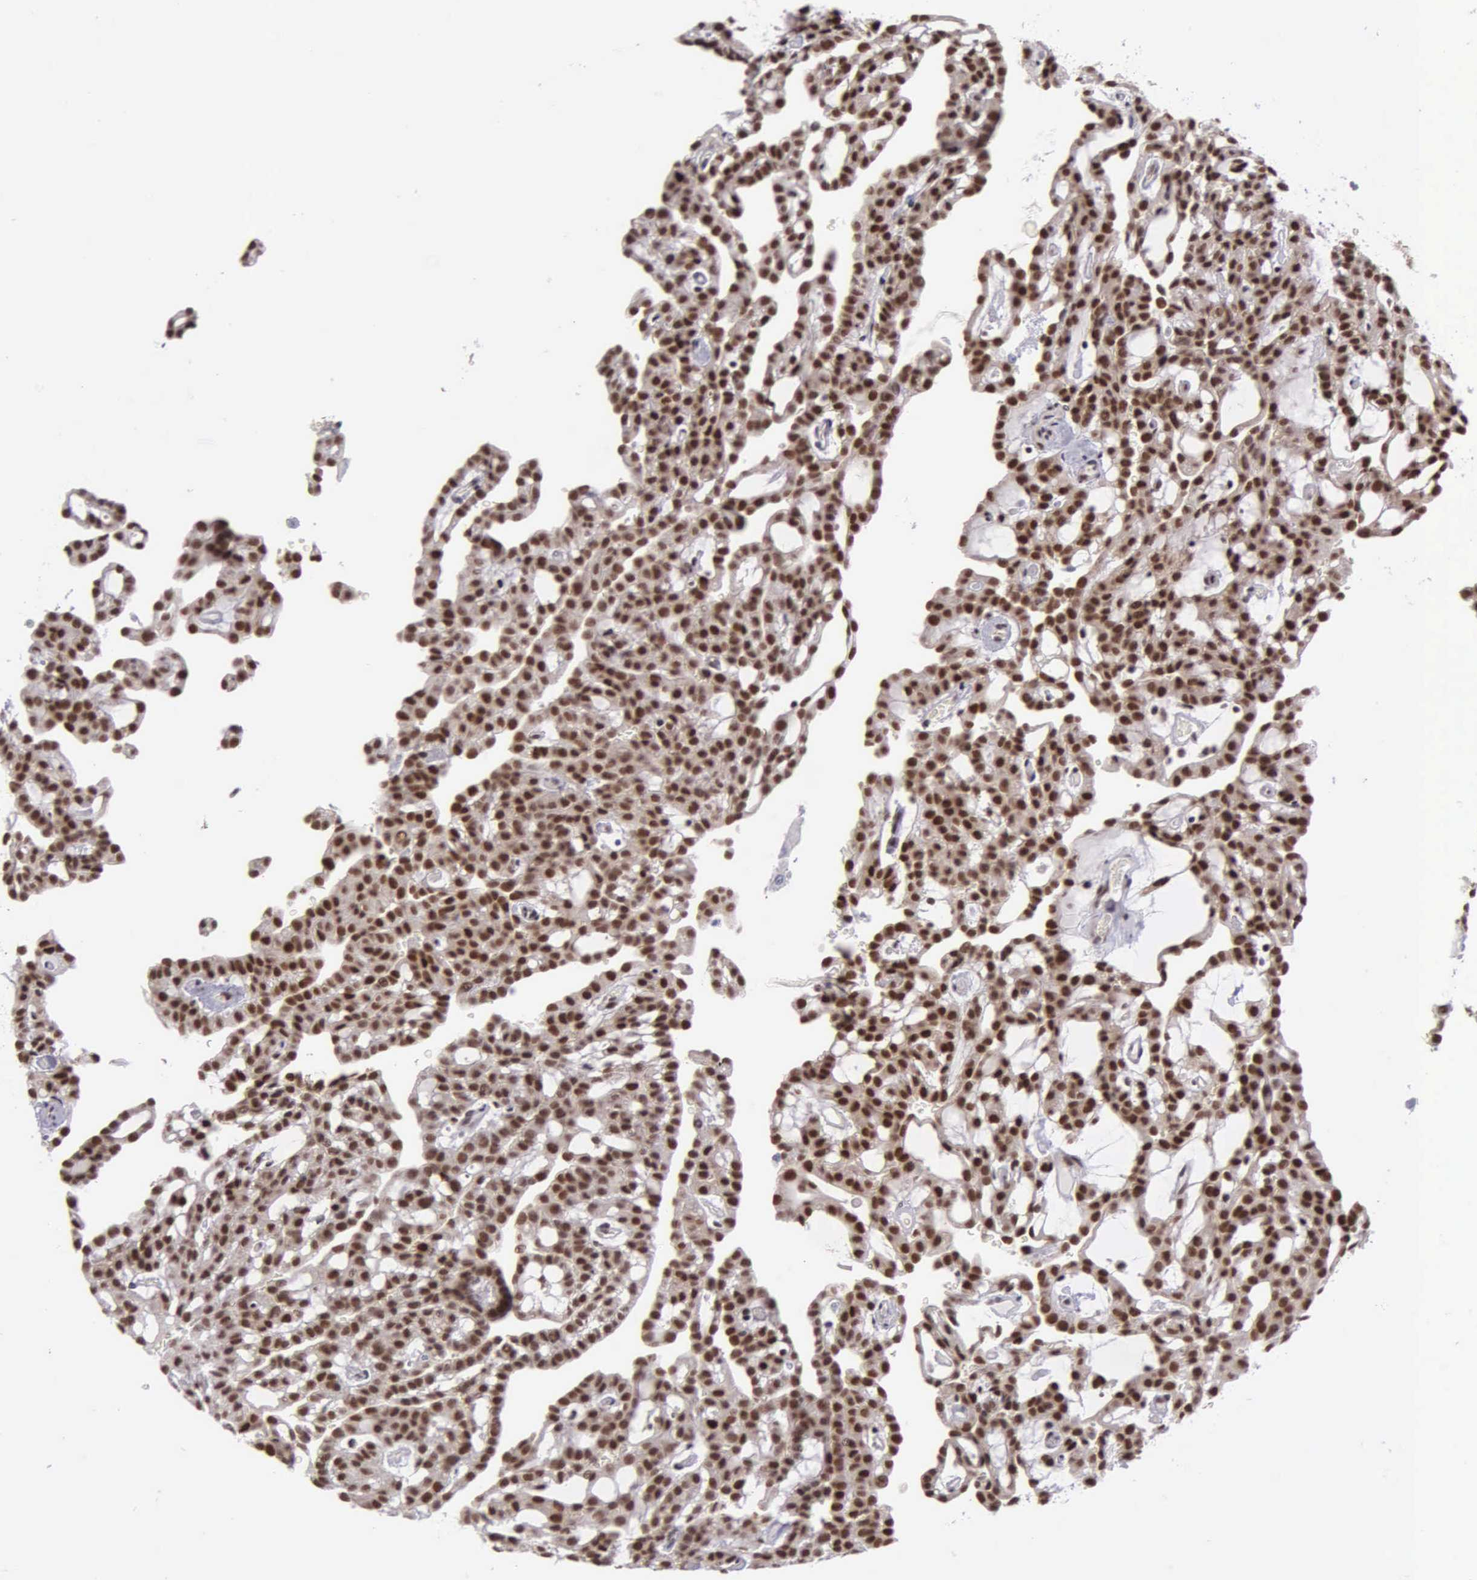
{"staining": {"intensity": "strong", "quantity": ">75%", "location": "cytoplasmic/membranous,nuclear"}, "tissue": "renal cancer", "cell_type": "Tumor cells", "image_type": "cancer", "snomed": [{"axis": "morphology", "description": "Adenocarcinoma, NOS"}, {"axis": "topography", "description": "Kidney"}], "caption": "Adenocarcinoma (renal) stained with a brown dye demonstrates strong cytoplasmic/membranous and nuclear positive expression in about >75% of tumor cells.", "gene": "UBR7", "patient": {"sex": "male", "age": 63}}